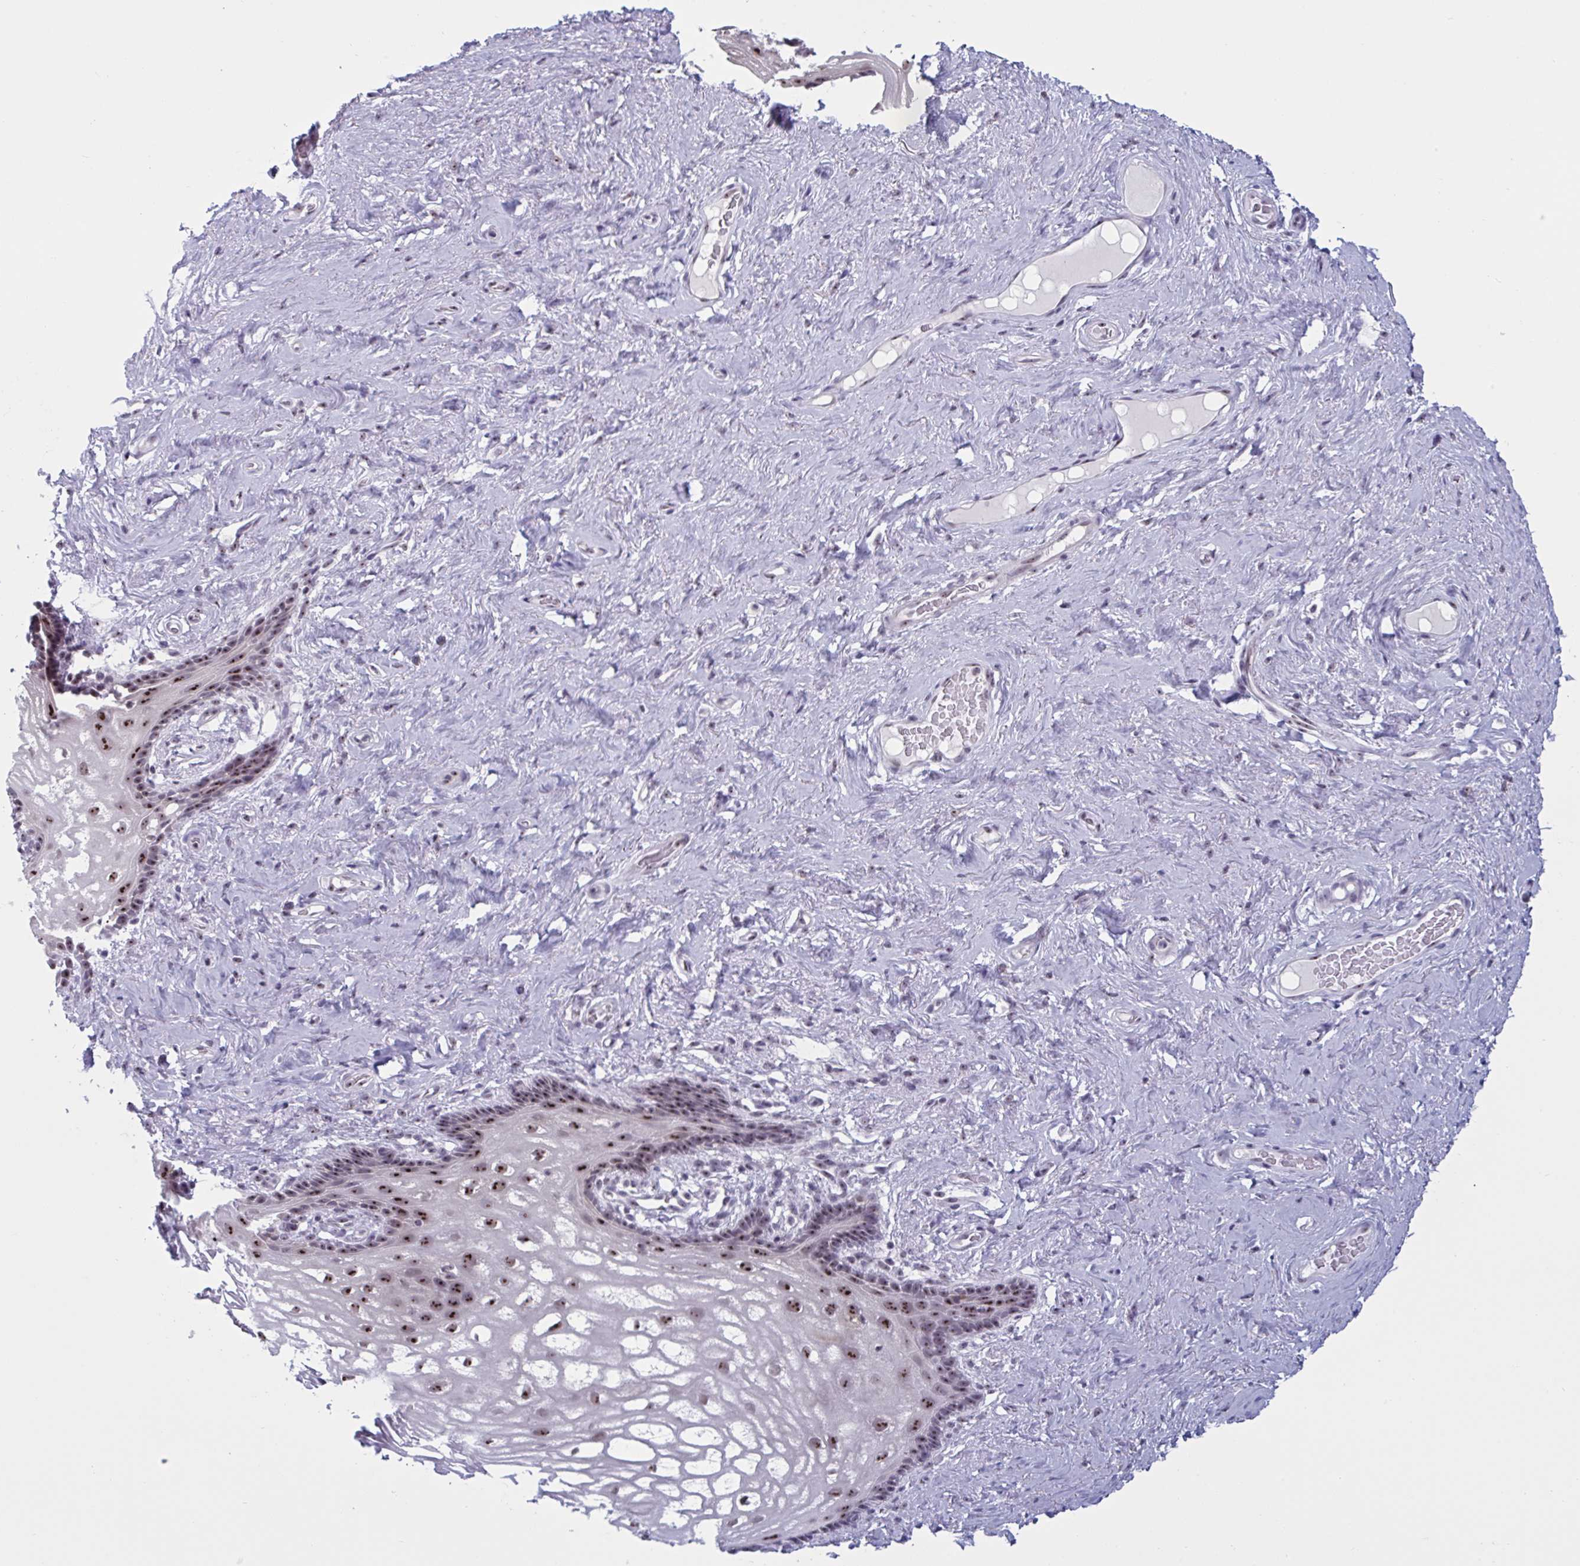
{"staining": {"intensity": "strong", "quantity": ">75%", "location": "nuclear"}, "tissue": "vagina", "cell_type": "Squamous epithelial cells", "image_type": "normal", "snomed": [{"axis": "morphology", "description": "Normal tissue, NOS"}, {"axis": "morphology", "description": "Adenocarcinoma, NOS"}, {"axis": "topography", "description": "Rectum"}, {"axis": "topography", "description": "Vagina"}, {"axis": "topography", "description": "Peripheral nerve tissue"}], "caption": "DAB (3,3'-diaminobenzidine) immunohistochemical staining of unremarkable vagina displays strong nuclear protein positivity in about >75% of squamous epithelial cells.", "gene": "TGM6", "patient": {"sex": "female", "age": 71}}